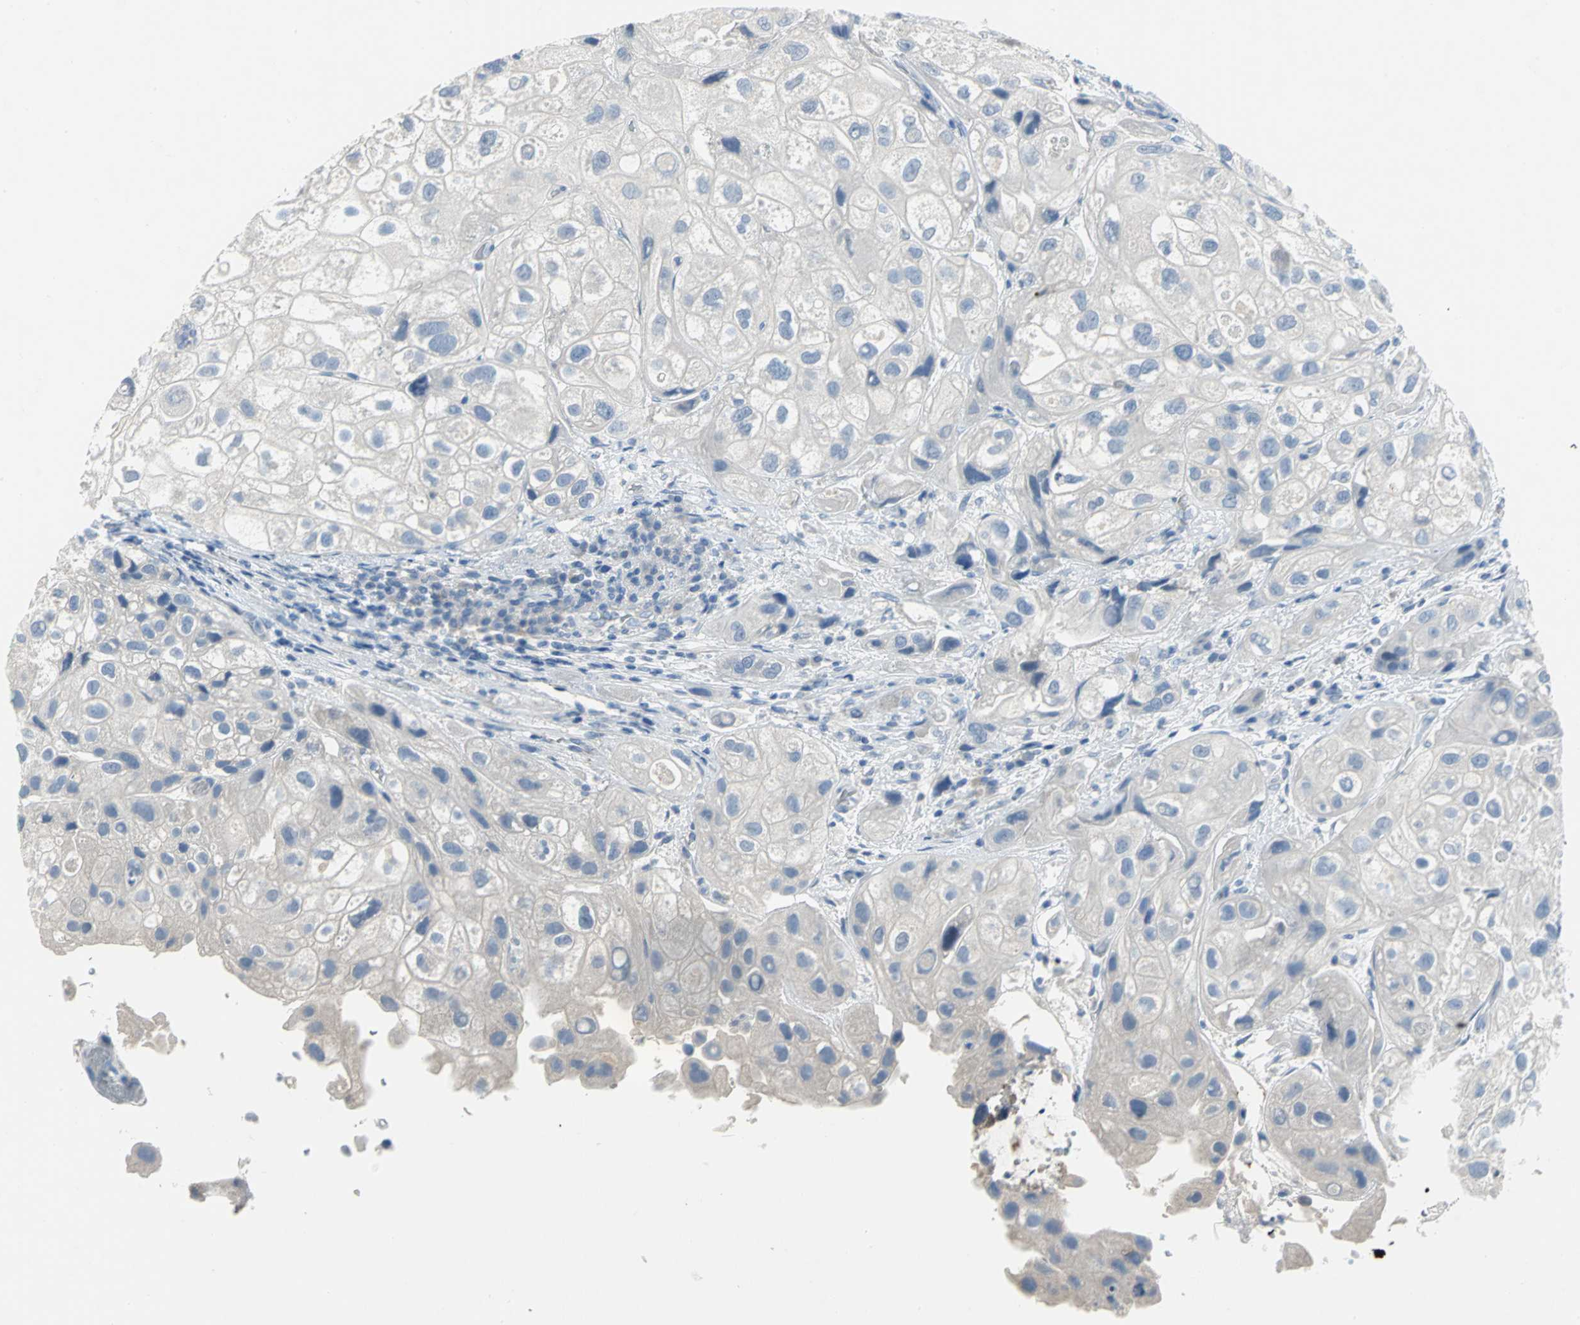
{"staining": {"intensity": "negative", "quantity": "none", "location": "none"}, "tissue": "urothelial cancer", "cell_type": "Tumor cells", "image_type": "cancer", "snomed": [{"axis": "morphology", "description": "Urothelial carcinoma, High grade"}, {"axis": "topography", "description": "Urinary bladder"}], "caption": "Immunohistochemistry (IHC) photomicrograph of human urothelial cancer stained for a protein (brown), which displays no expression in tumor cells.", "gene": "PTGDS", "patient": {"sex": "female", "age": 64}}